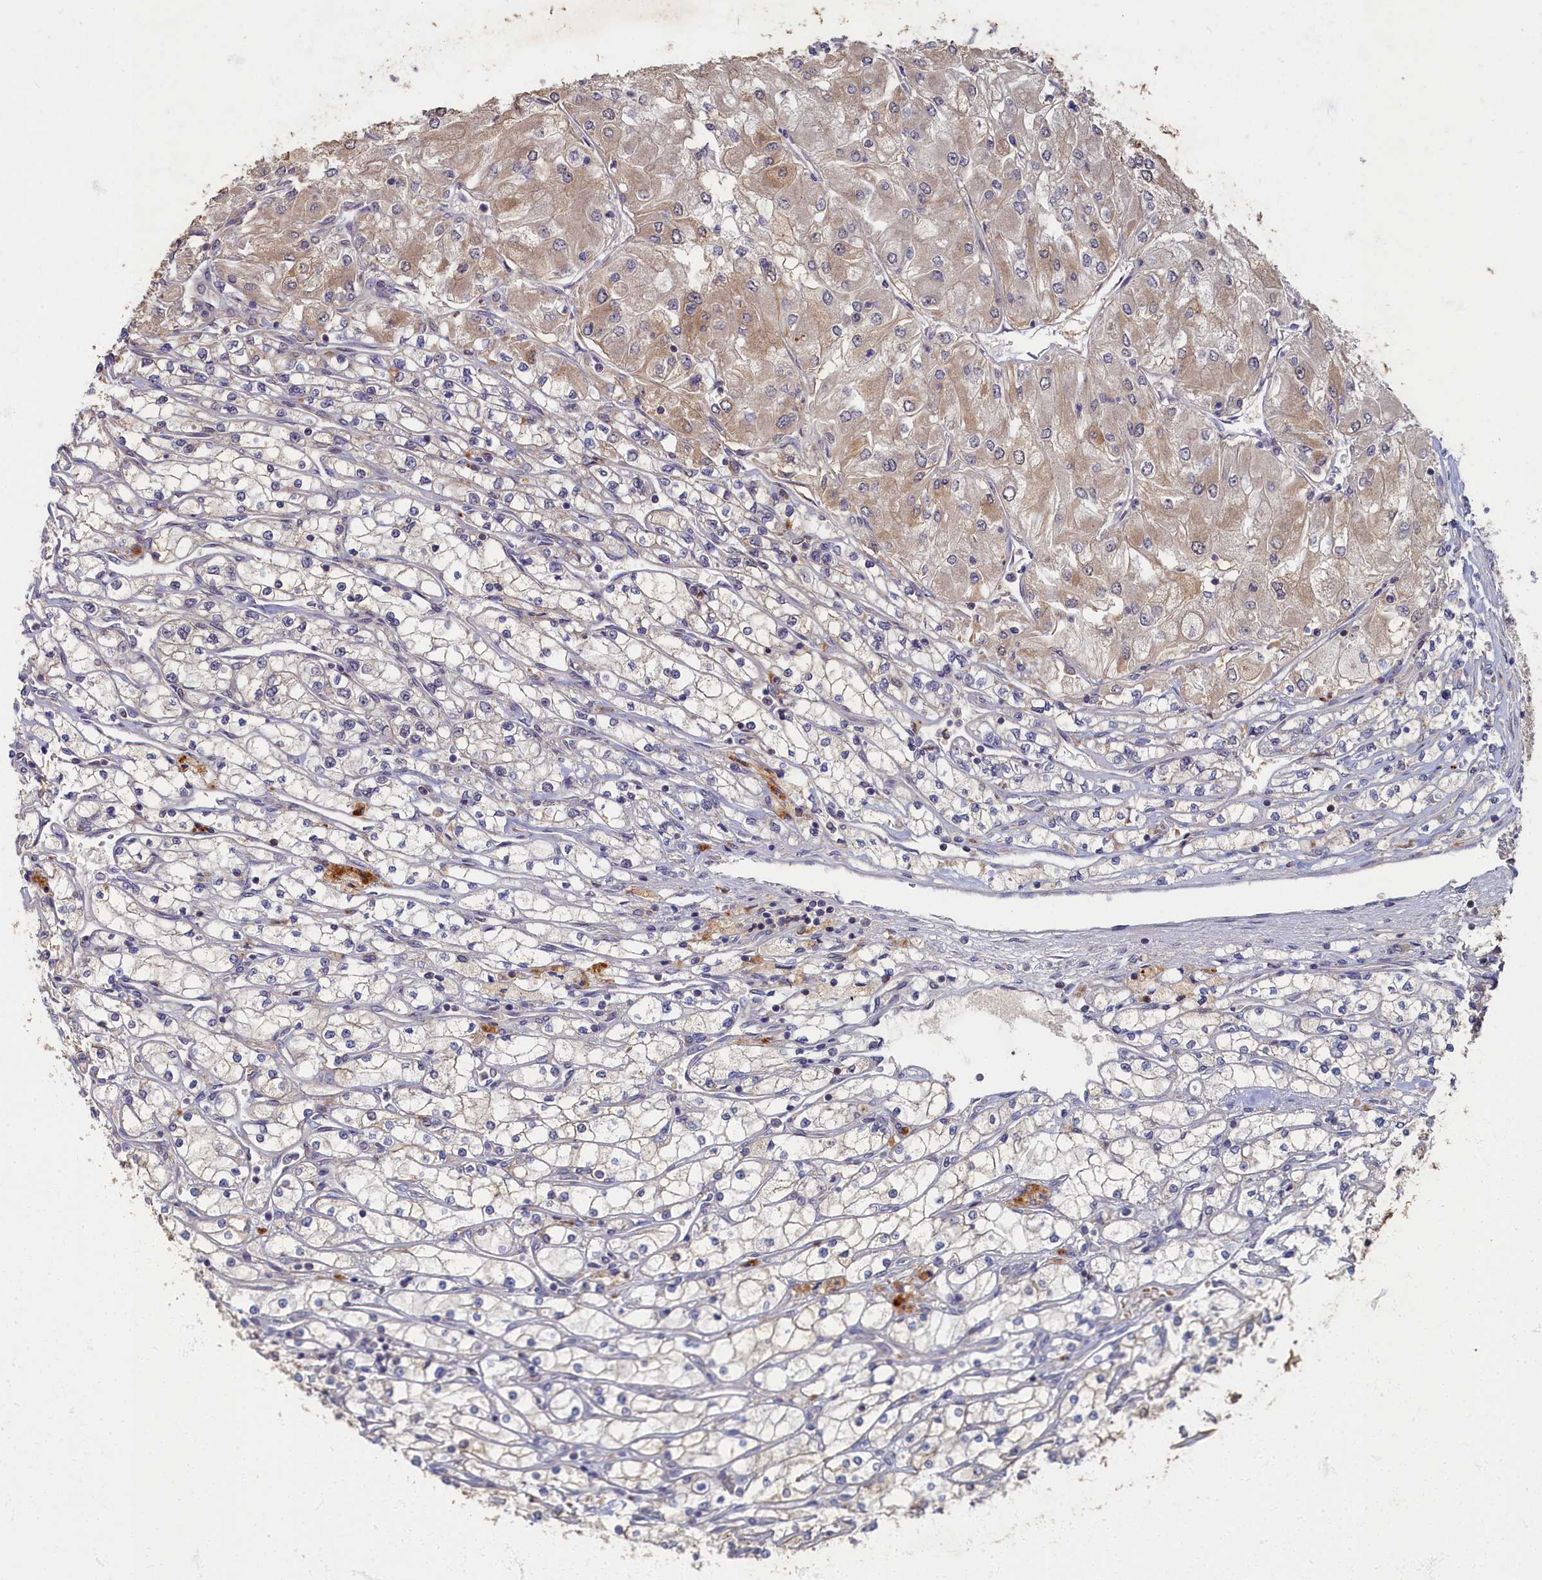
{"staining": {"intensity": "weak", "quantity": "25%-75%", "location": "cytoplasmic/membranous"}, "tissue": "renal cancer", "cell_type": "Tumor cells", "image_type": "cancer", "snomed": [{"axis": "morphology", "description": "Adenocarcinoma, NOS"}, {"axis": "topography", "description": "Kidney"}], "caption": "Brown immunohistochemical staining in human adenocarcinoma (renal) reveals weak cytoplasmic/membranous staining in approximately 25%-75% of tumor cells.", "gene": "HUNK", "patient": {"sex": "male", "age": 80}}